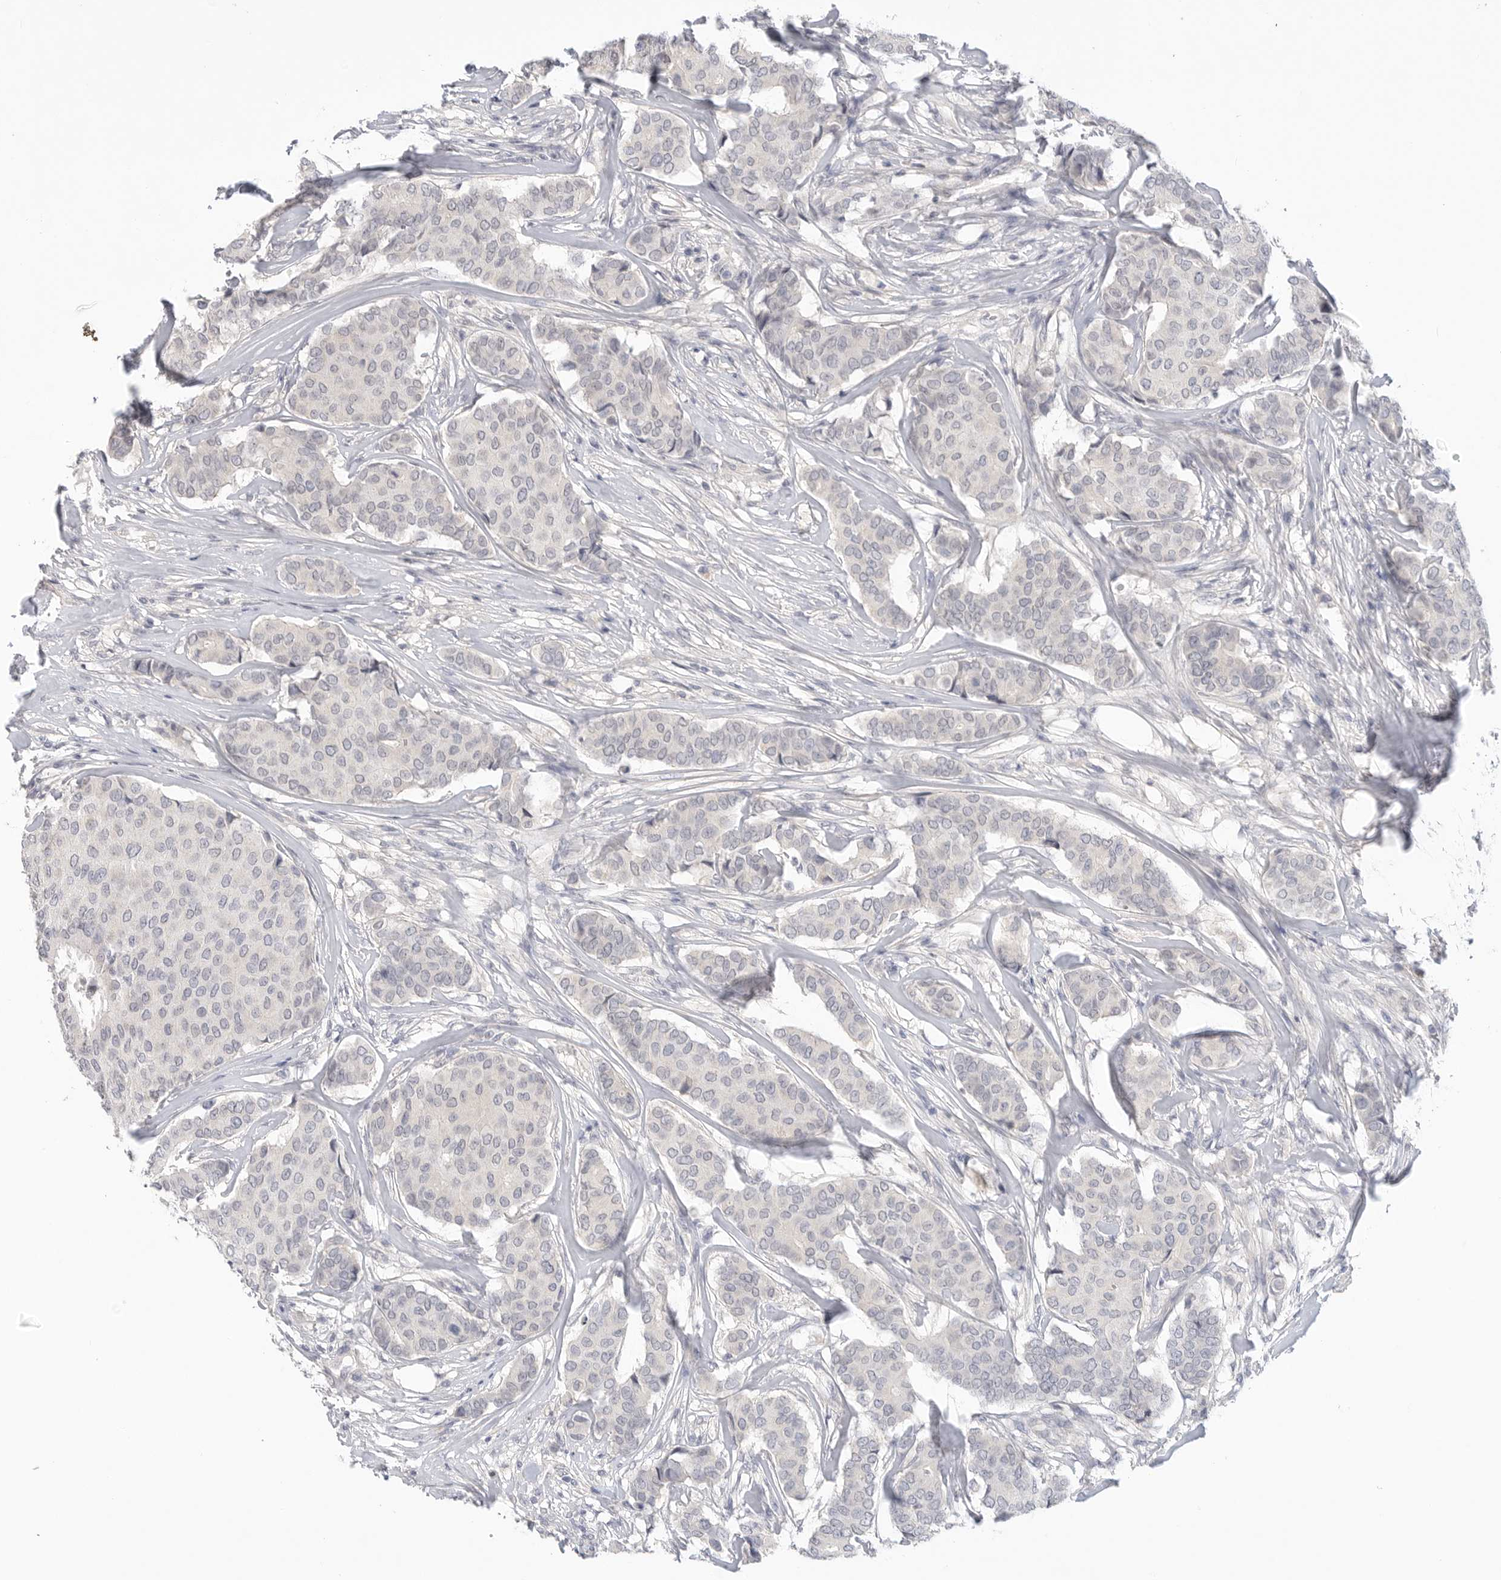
{"staining": {"intensity": "negative", "quantity": "none", "location": "none"}, "tissue": "breast cancer", "cell_type": "Tumor cells", "image_type": "cancer", "snomed": [{"axis": "morphology", "description": "Duct carcinoma"}, {"axis": "topography", "description": "Breast"}], "caption": "Immunohistochemistry (IHC) image of neoplastic tissue: human breast cancer (infiltrating ductal carcinoma) stained with DAB exhibits no significant protein expression in tumor cells.", "gene": "FBN2", "patient": {"sex": "female", "age": 75}}